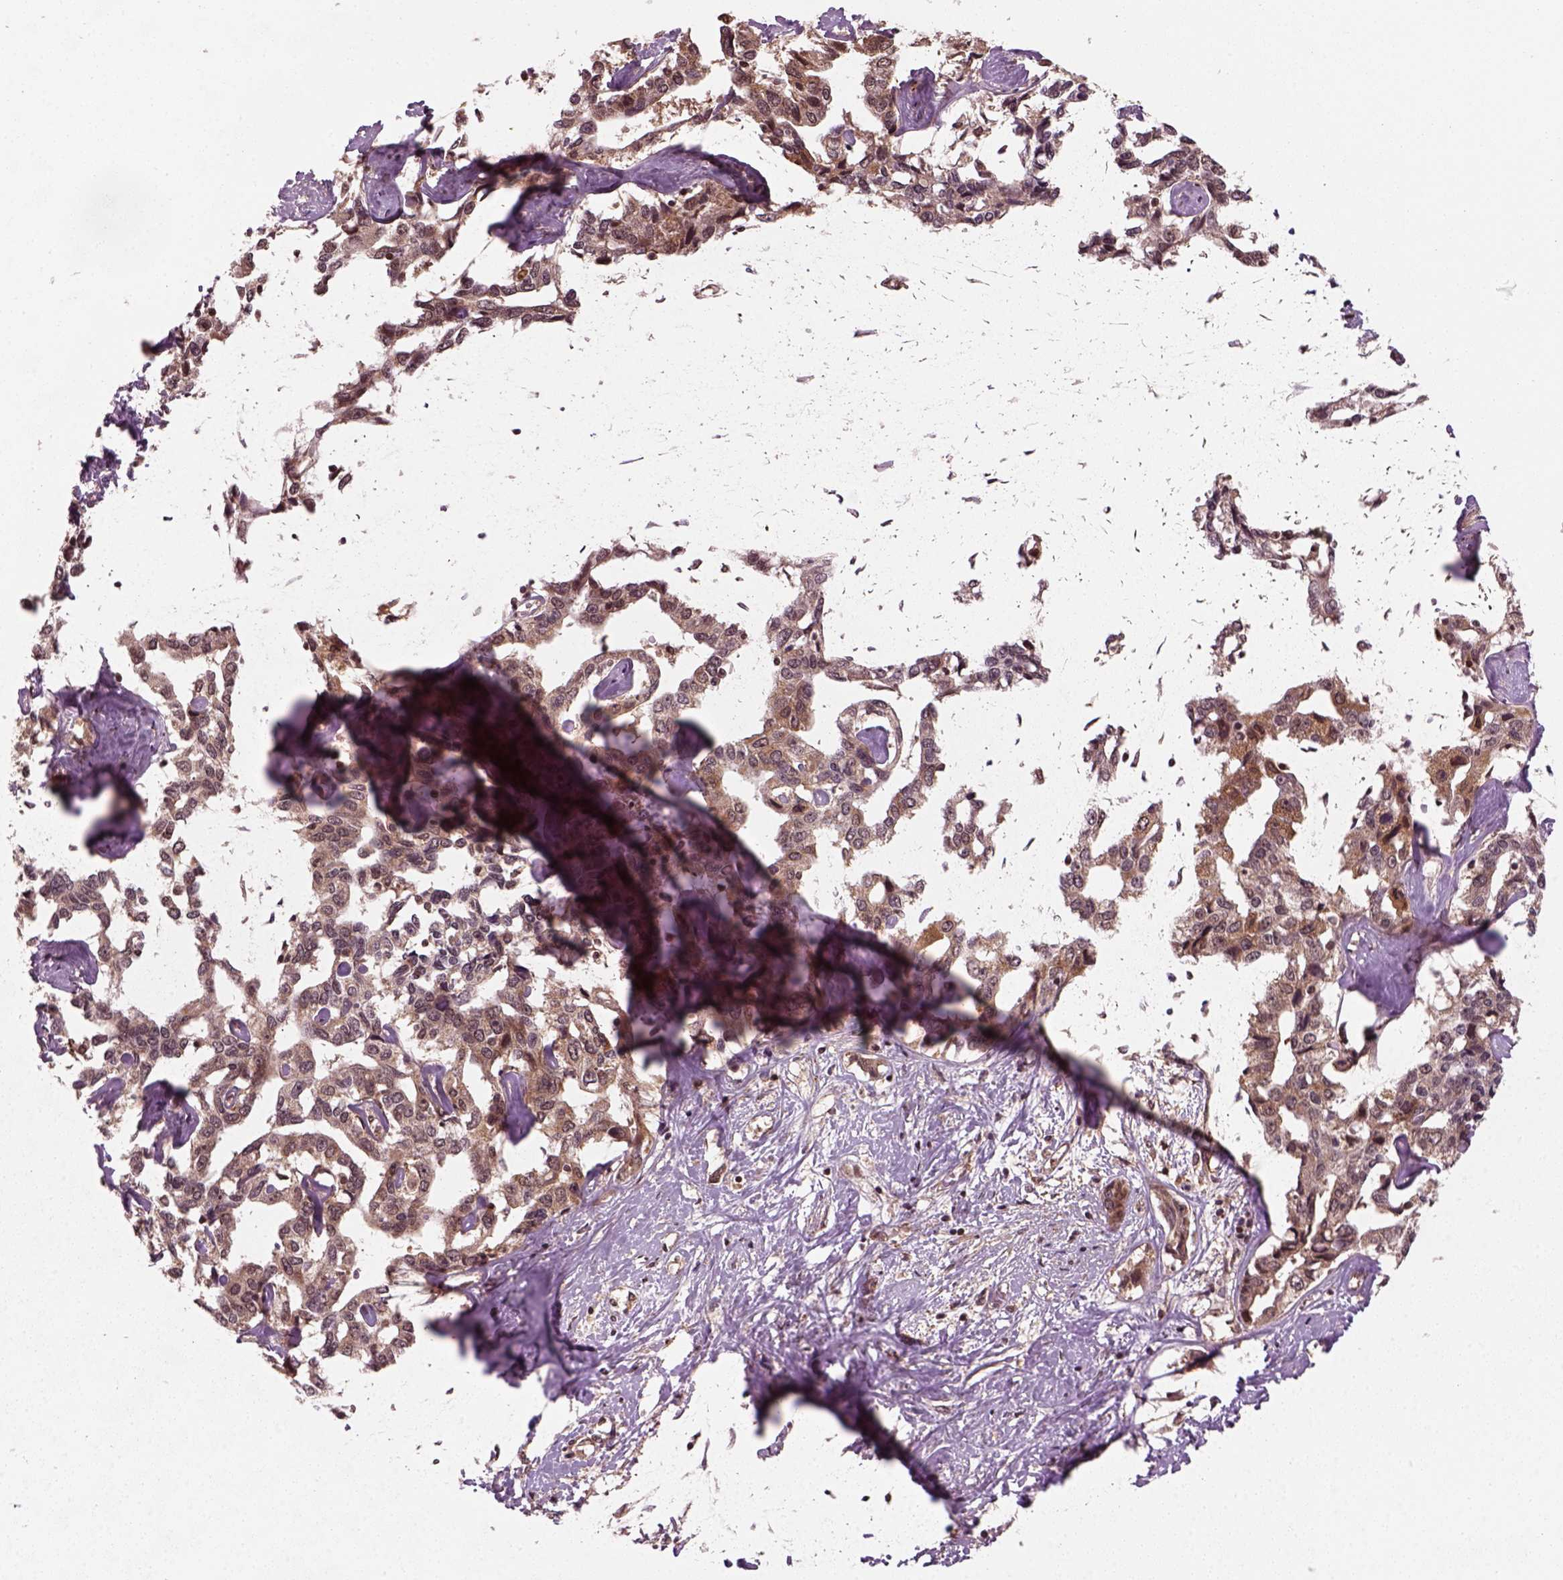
{"staining": {"intensity": "moderate", "quantity": ">75%", "location": "cytoplasmic/membranous"}, "tissue": "liver cancer", "cell_type": "Tumor cells", "image_type": "cancer", "snomed": [{"axis": "morphology", "description": "Cholangiocarcinoma"}, {"axis": "topography", "description": "Liver"}], "caption": "Liver cancer stained for a protein (brown) exhibits moderate cytoplasmic/membranous positive expression in about >75% of tumor cells.", "gene": "NUDT9", "patient": {"sex": "male", "age": 59}}